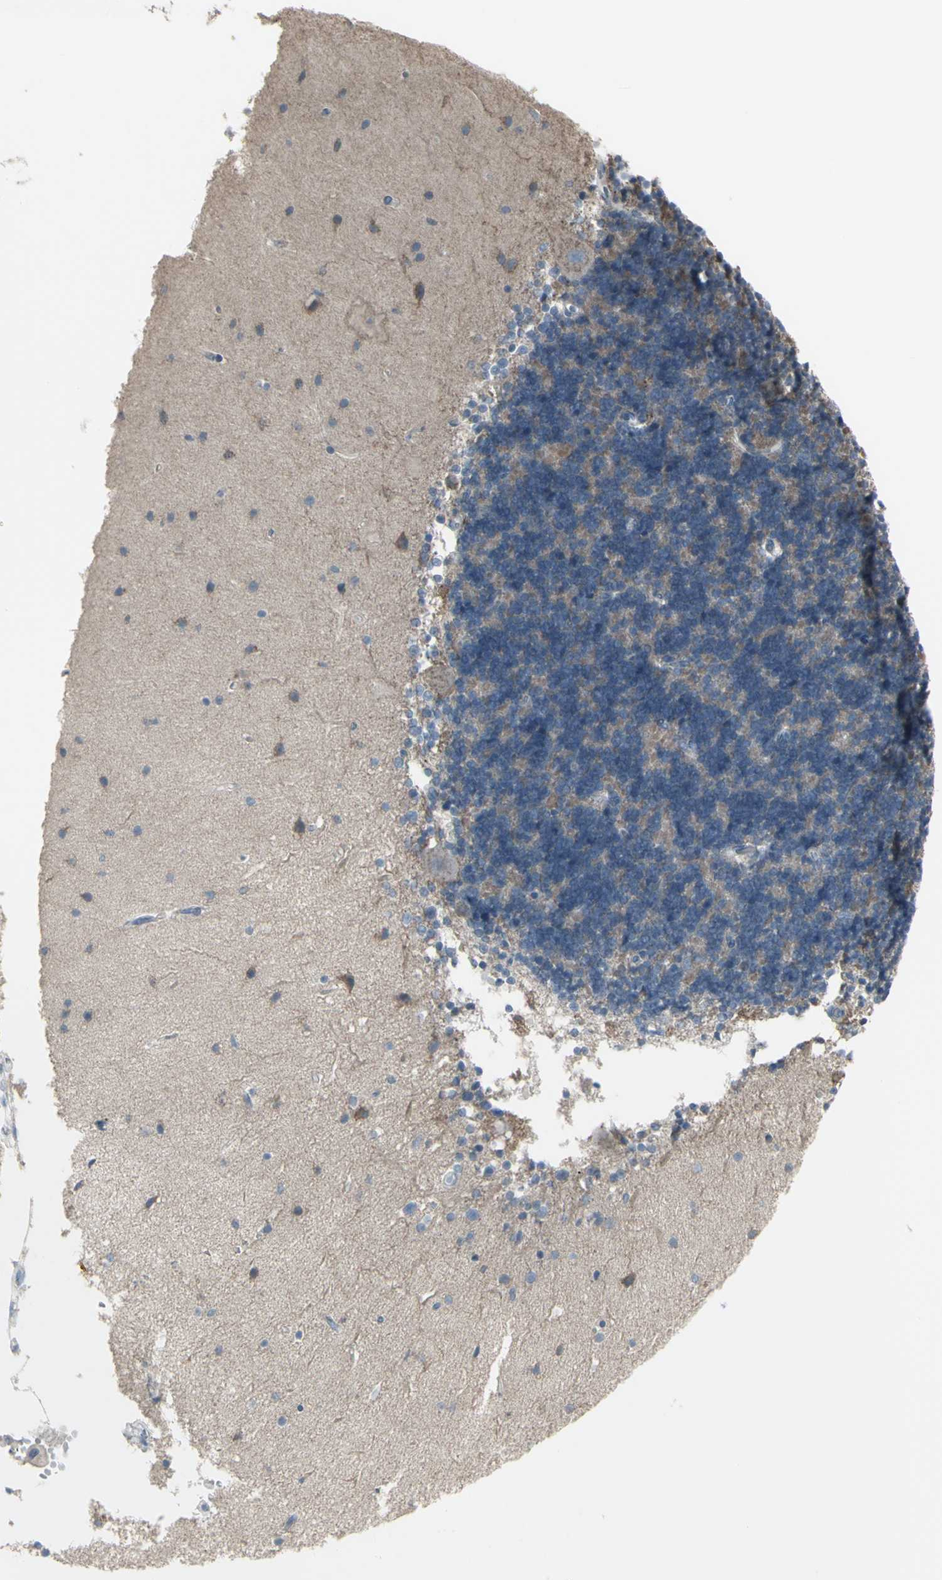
{"staining": {"intensity": "weak", "quantity": ">75%", "location": "cytoplasmic/membranous"}, "tissue": "cerebellum", "cell_type": "Cells in granular layer", "image_type": "normal", "snomed": [{"axis": "morphology", "description": "Normal tissue, NOS"}, {"axis": "topography", "description": "Cerebellum"}], "caption": "Human cerebellum stained with a brown dye shows weak cytoplasmic/membranous positive positivity in approximately >75% of cells in granular layer.", "gene": "CD79B", "patient": {"sex": "female", "age": 54}}